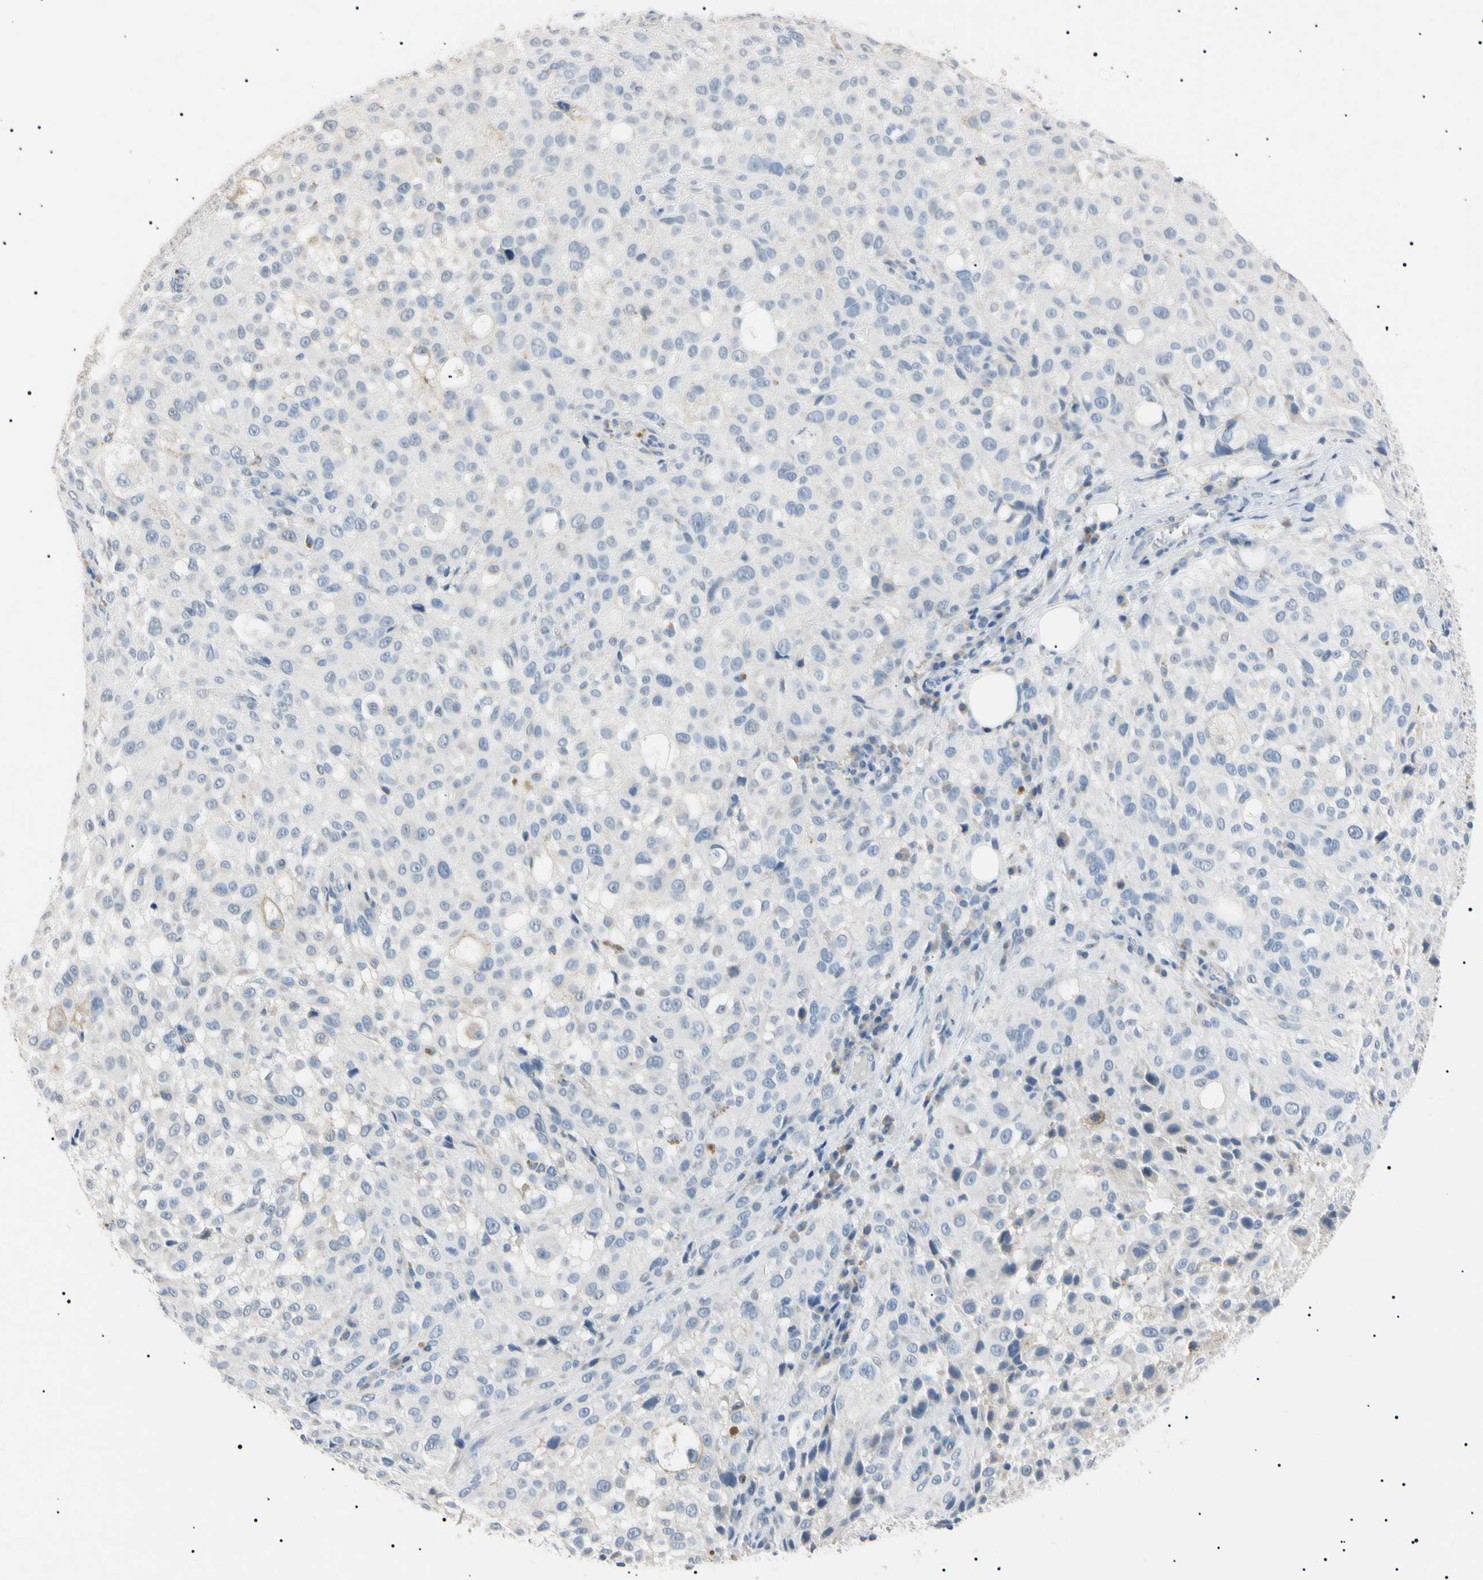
{"staining": {"intensity": "negative", "quantity": "none", "location": "none"}, "tissue": "melanoma", "cell_type": "Tumor cells", "image_type": "cancer", "snomed": [{"axis": "morphology", "description": "Necrosis, NOS"}, {"axis": "morphology", "description": "Malignant melanoma, NOS"}, {"axis": "topography", "description": "Skin"}], "caption": "This is an immunohistochemistry (IHC) photomicrograph of malignant melanoma. There is no positivity in tumor cells.", "gene": "CGB3", "patient": {"sex": "female", "age": 87}}